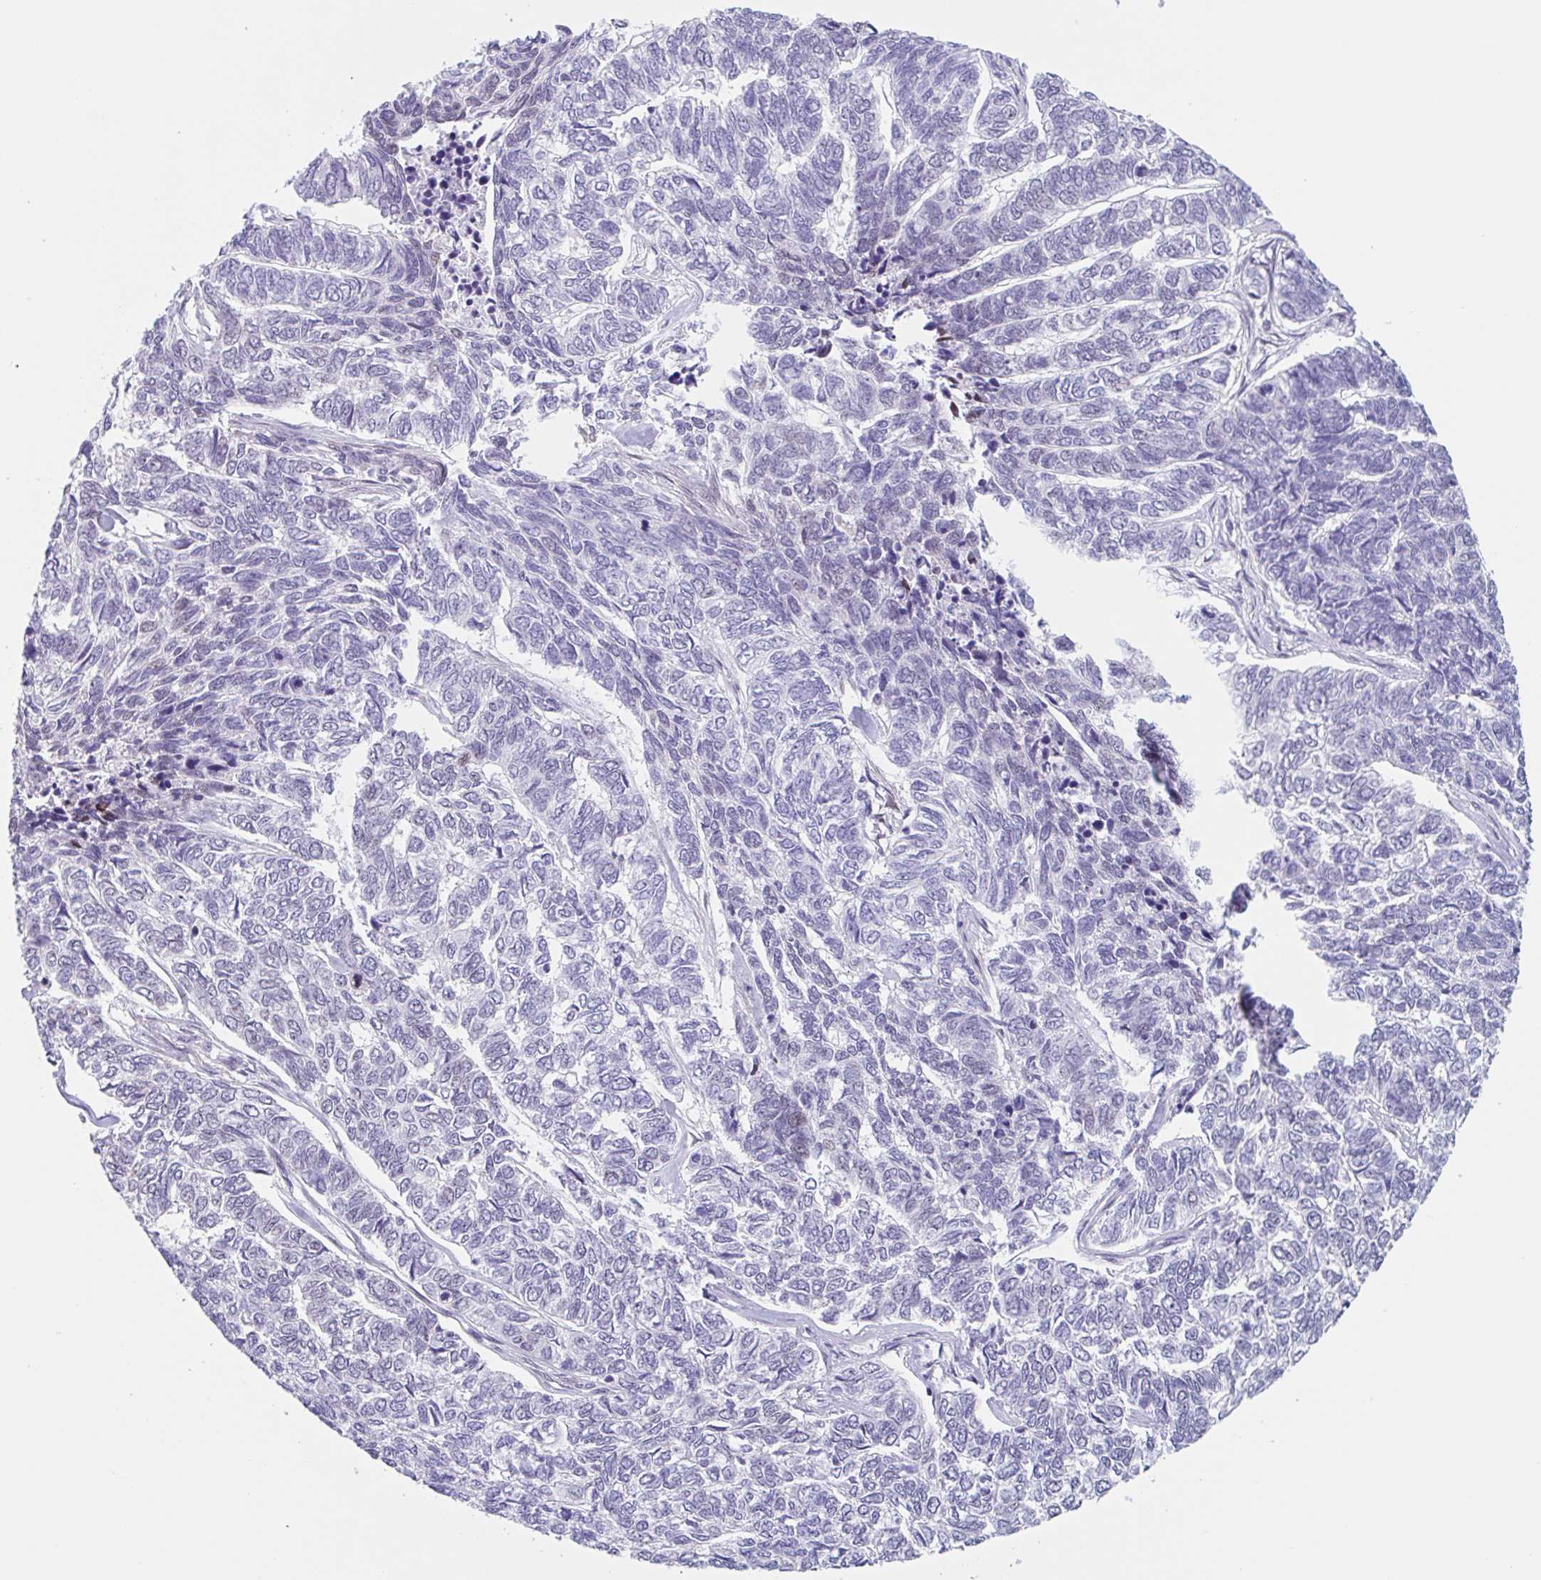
{"staining": {"intensity": "negative", "quantity": "none", "location": "none"}, "tissue": "skin cancer", "cell_type": "Tumor cells", "image_type": "cancer", "snomed": [{"axis": "morphology", "description": "Basal cell carcinoma"}, {"axis": "topography", "description": "Skin"}], "caption": "An image of skin cancer stained for a protein exhibits no brown staining in tumor cells. (Immunohistochemistry, brightfield microscopy, high magnification).", "gene": "LENG9", "patient": {"sex": "female", "age": 65}}